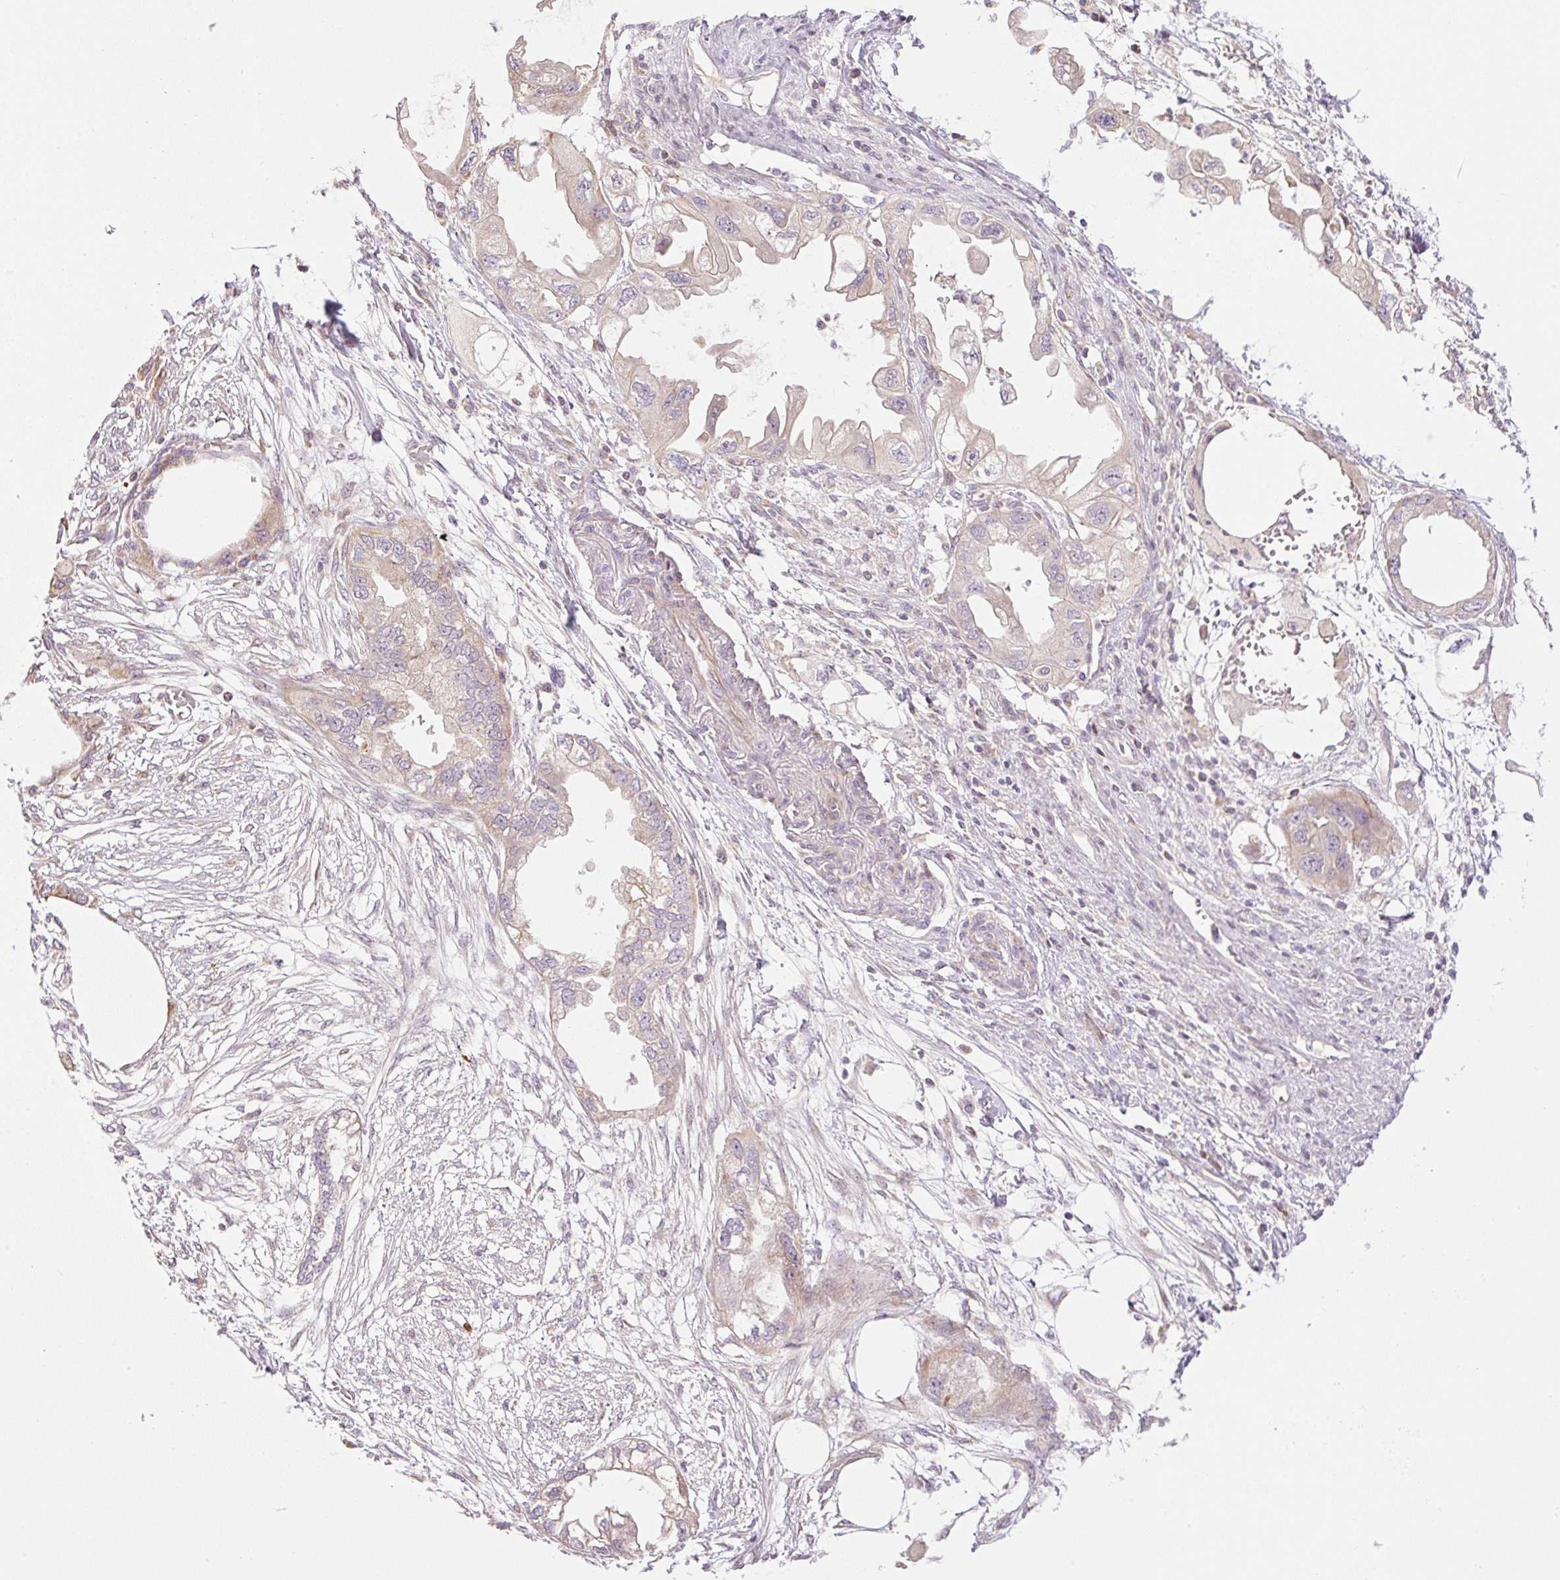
{"staining": {"intensity": "weak", "quantity": "<25%", "location": "cytoplasmic/membranous"}, "tissue": "endometrial cancer", "cell_type": "Tumor cells", "image_type": "cancer", "snomed": [{"axis": "morphology", "description": "Adenocarcinoma, NOS"}, {"axis": "morphology", "description": "Adenocarcinoma, metastatic, NOS"}, {"axis": "topography", "description": "Adipose tissue"}, {"axis": "topography", "description": "Endometrium"}], "caption": "High magnification brightfield microscopy of endometrial cancer (metastatic adenocarcinoma) stained with DAB (3,3'-diaminobenzidine) (brown) and counterstained with hematoxylin (blue): tumor cells show no significant expression. The staining was performed using DAB to visualize the protein expression in brown, while the nuclei were stained in blue with hematoxylin (Magnification: 20x).", "gene": "ZNF394", "patient": {"sex": "female", "age": 67}}